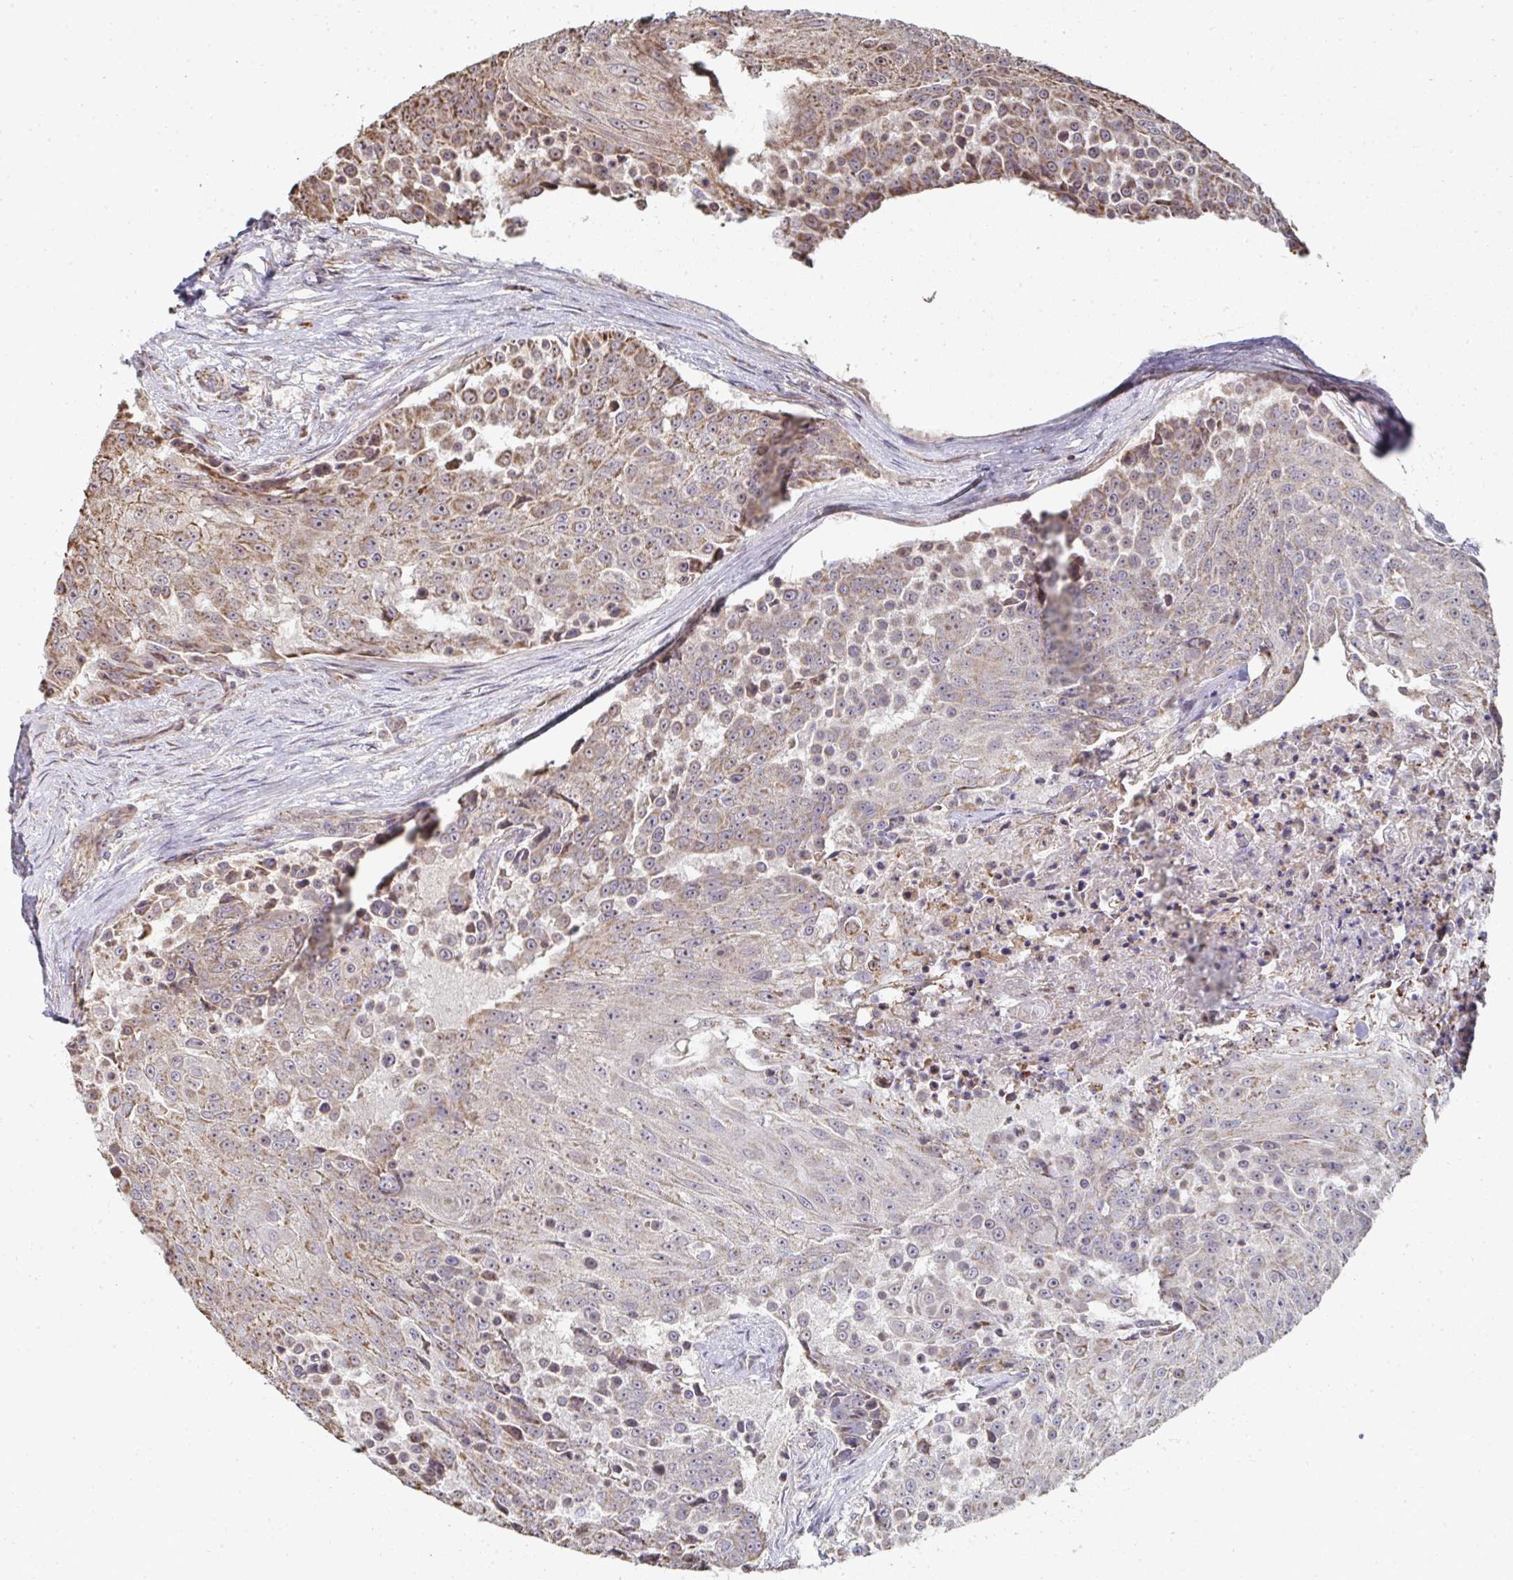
{"staining": {"intensity": "moderate", "quantity": "25%-75%", "location": "cytoplasmic/membranous"}, "tissue": "urothelial cancer", "cell_type": "Tumor cells", "image_type": "cancer", "snomed": [{"axis": "morphology", "description": "Urothelial carcinoma, High grade"}, {"axis": "topography", "description": "Urinary bladder"}], "caption": "Immunohistochemical staining of urothelial cancer shows moderate cytoplasmic/membranous protein staining in about 25%-75% of tumor cells. (Brightfield microscopy of DAB IHC at high magnification).", "gene": "AGTPBP1", "patient": {"sex": "female", "age": 63}}